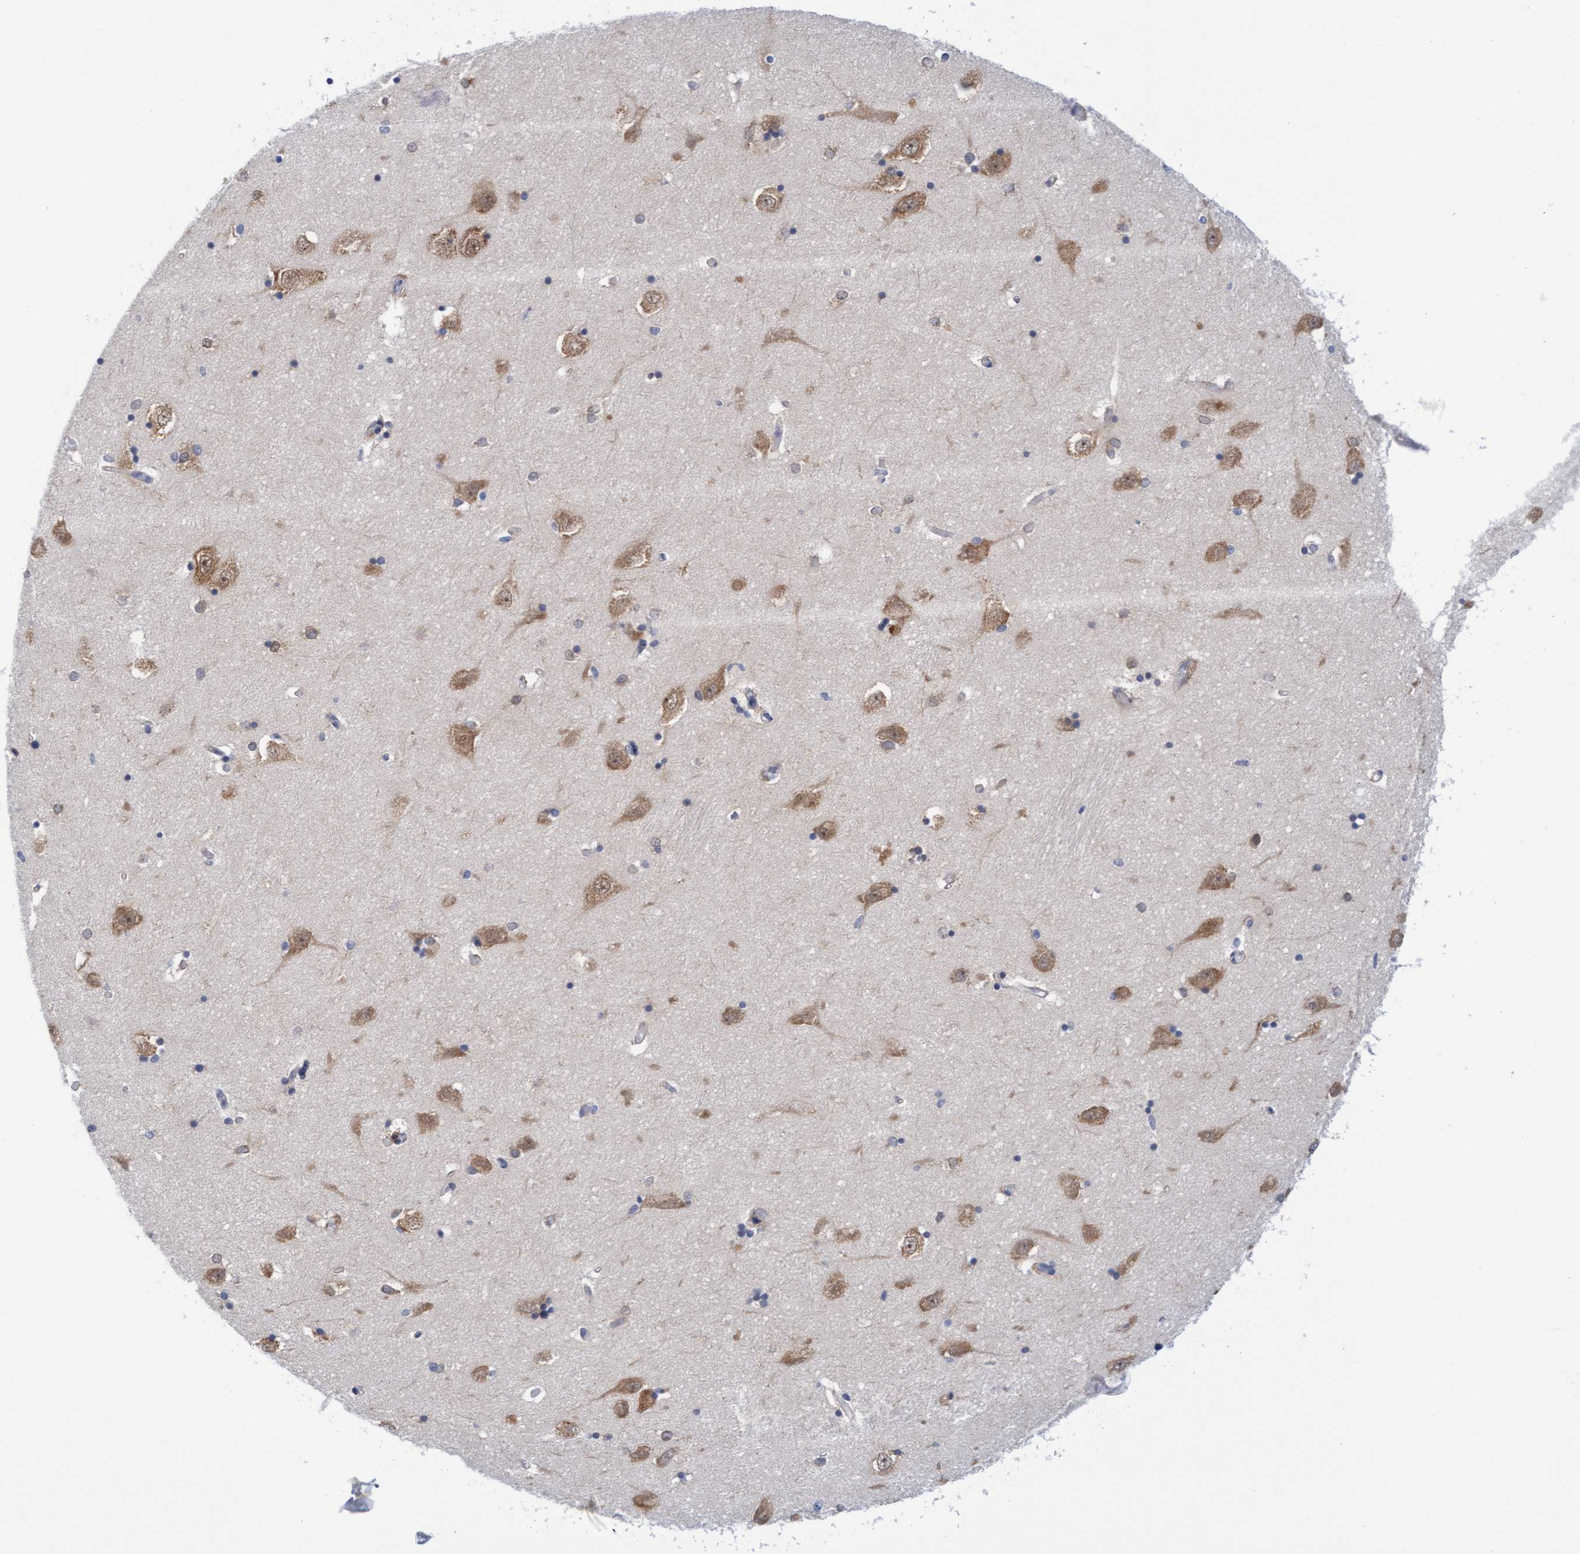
{"staining": {"intensity": "negative", "quantity": "none", "location": "none"}, "tissue": "hippocampus", "cell_type": "Glial cells", "image_type": "normal", "snomed": [{"axis": "morphology", "description": "Normal tissue, NOS"}, {"axis": "topography", "description": "Hippocampus"}], "caption": "Glial cells show no significant protein expression in normal hippocampus. (Stains: DAB (3,3'-diaminobenzidine) IHC with hematoxylin counter stain, Microscopy: brightfield microscopy at high magnification).", "gene": "AMZ2", "patient": {"sex": "male", "age": 45}}